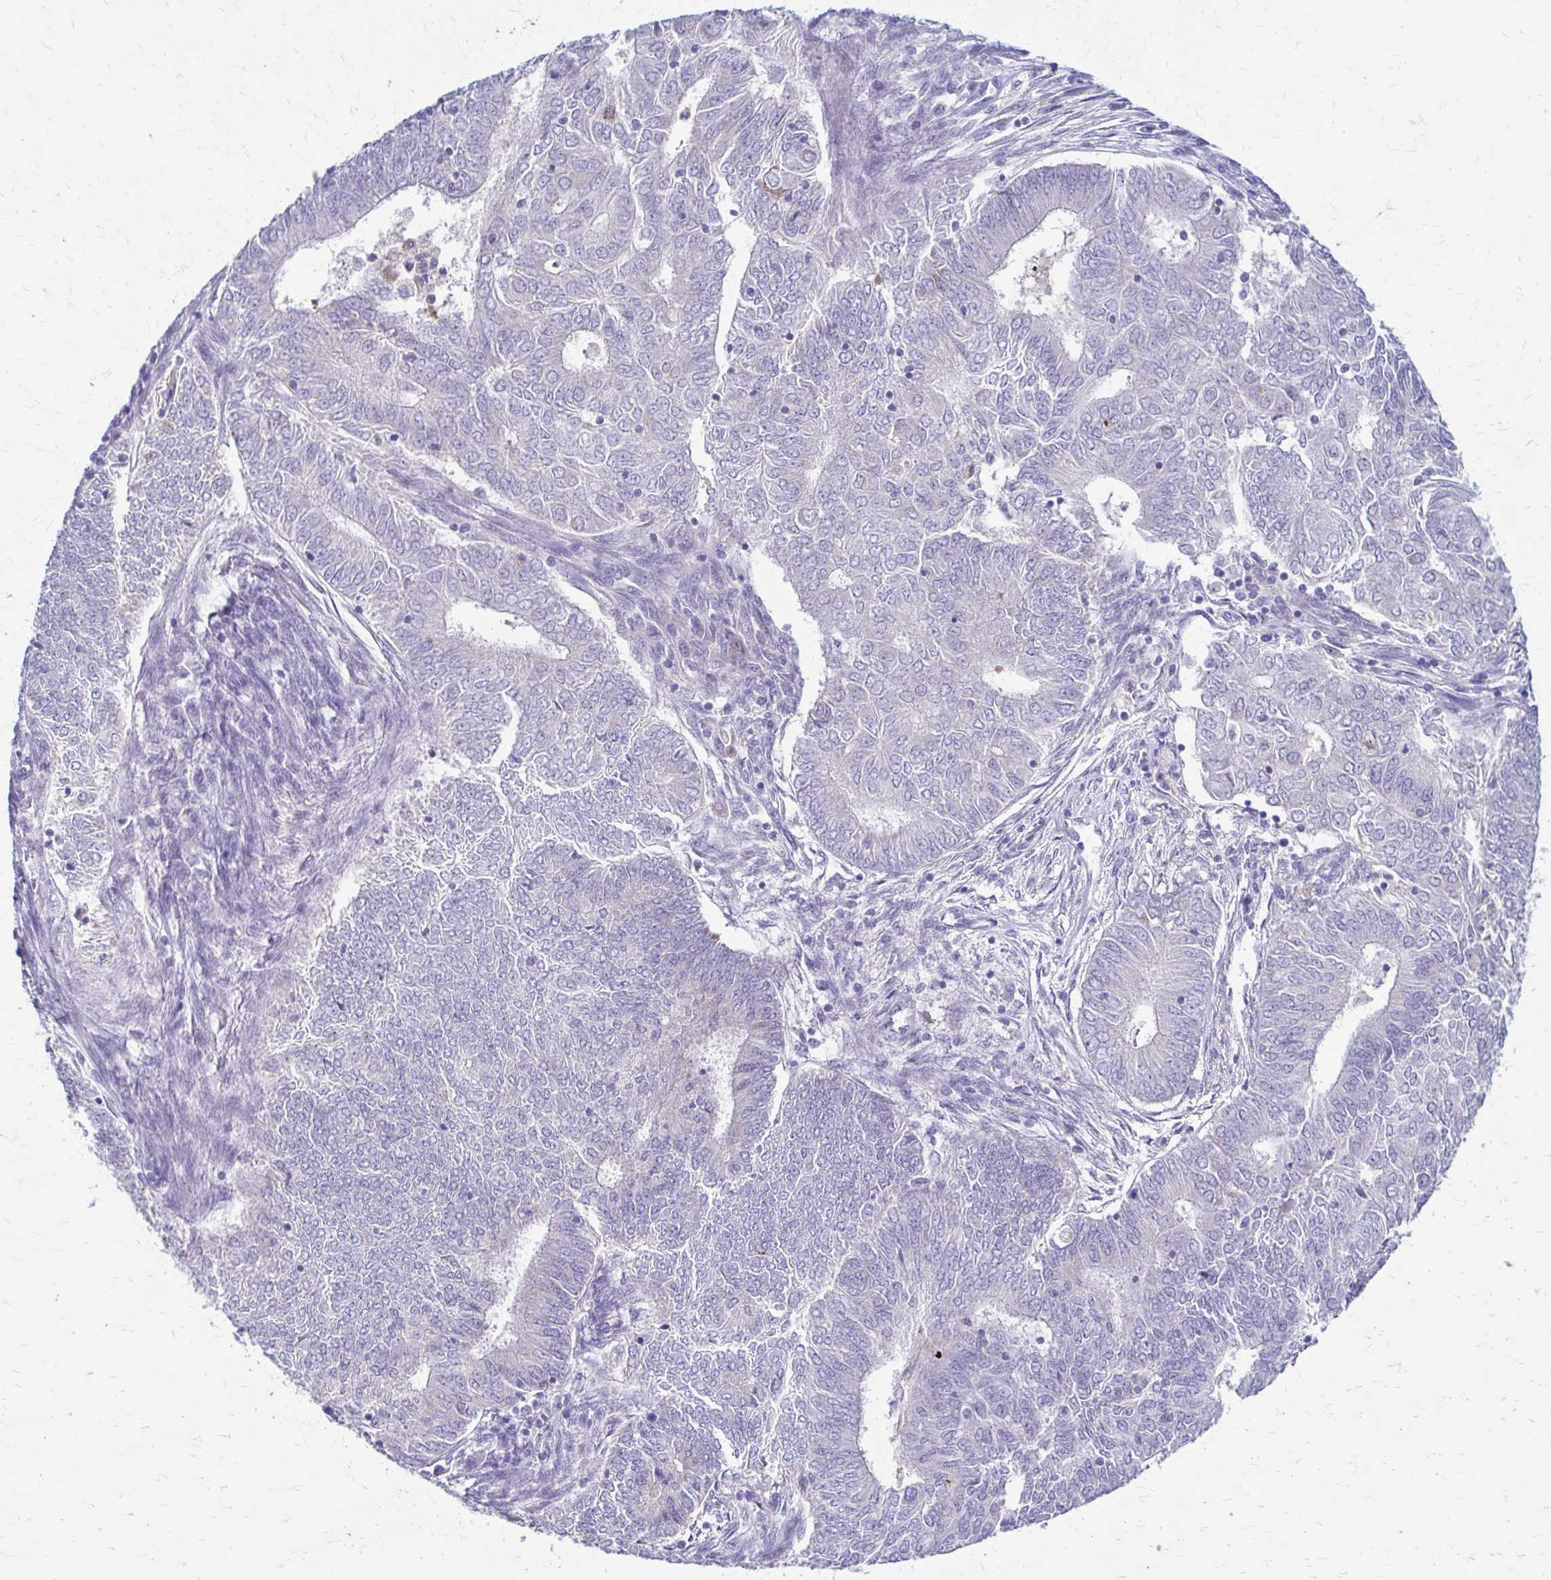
{"staining": {"intensity": "negative", "quantity": "none", "location": "none"}, "tissue": "endometrial cancer", "cell_type": "Tumor cells", "image_type": "cancer", "snomed": [{"axis": "morphology", "description": "Adenocarcinoma, NOS"}, {"axis": "topography", "description": "Endometrium"}], "caption": "There is no significant expression in tumor cells of endometrial cancer. (DAB immunohistochemistry (IHC), high magnification).", "gene": "SAMD13", "patient": {"sex": "female", "age": 62}}